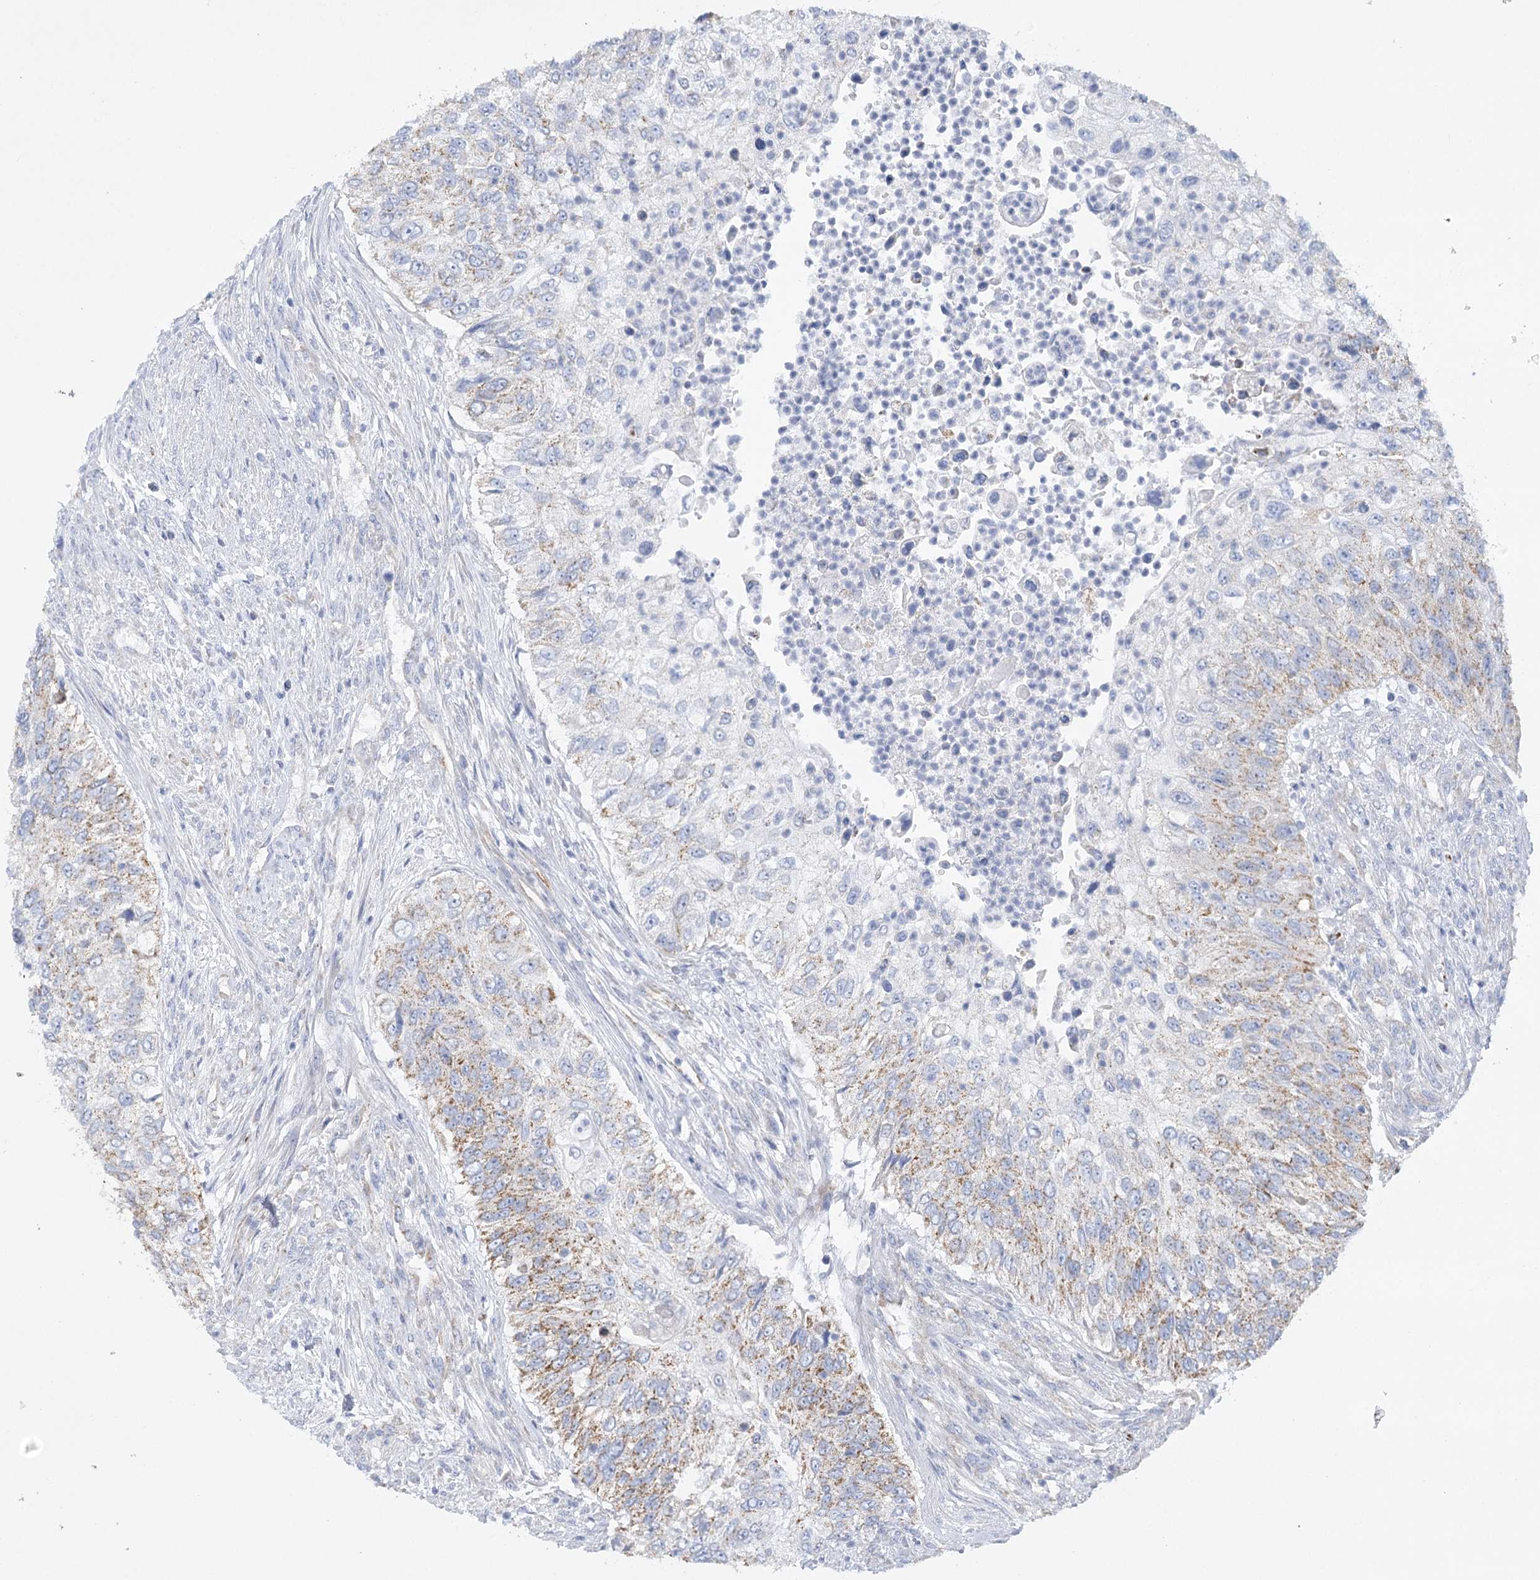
{"staining": {"intensity": "moderate", "quantity": "25%-75%", "location": "cytoplasmic/membranous"}, "tissue": "urothelial cancer", "cell_type": "Tumor cells", "image_type": "cancer", "snomed": [{"axis": "morphology", "description": "Urothelial carcinoma, High grade"}, {"axis": "topography", "description": "Urinary bladder"}], "caption": "A medium amount of moderate cytoplasmic/membranous staining is seen in about 25%-75% of tumor cells in urothelial carcinoma (high-grade) tissue.", "gene": "DHTKD1", "patient": {"sex": "female", "age": 60}}